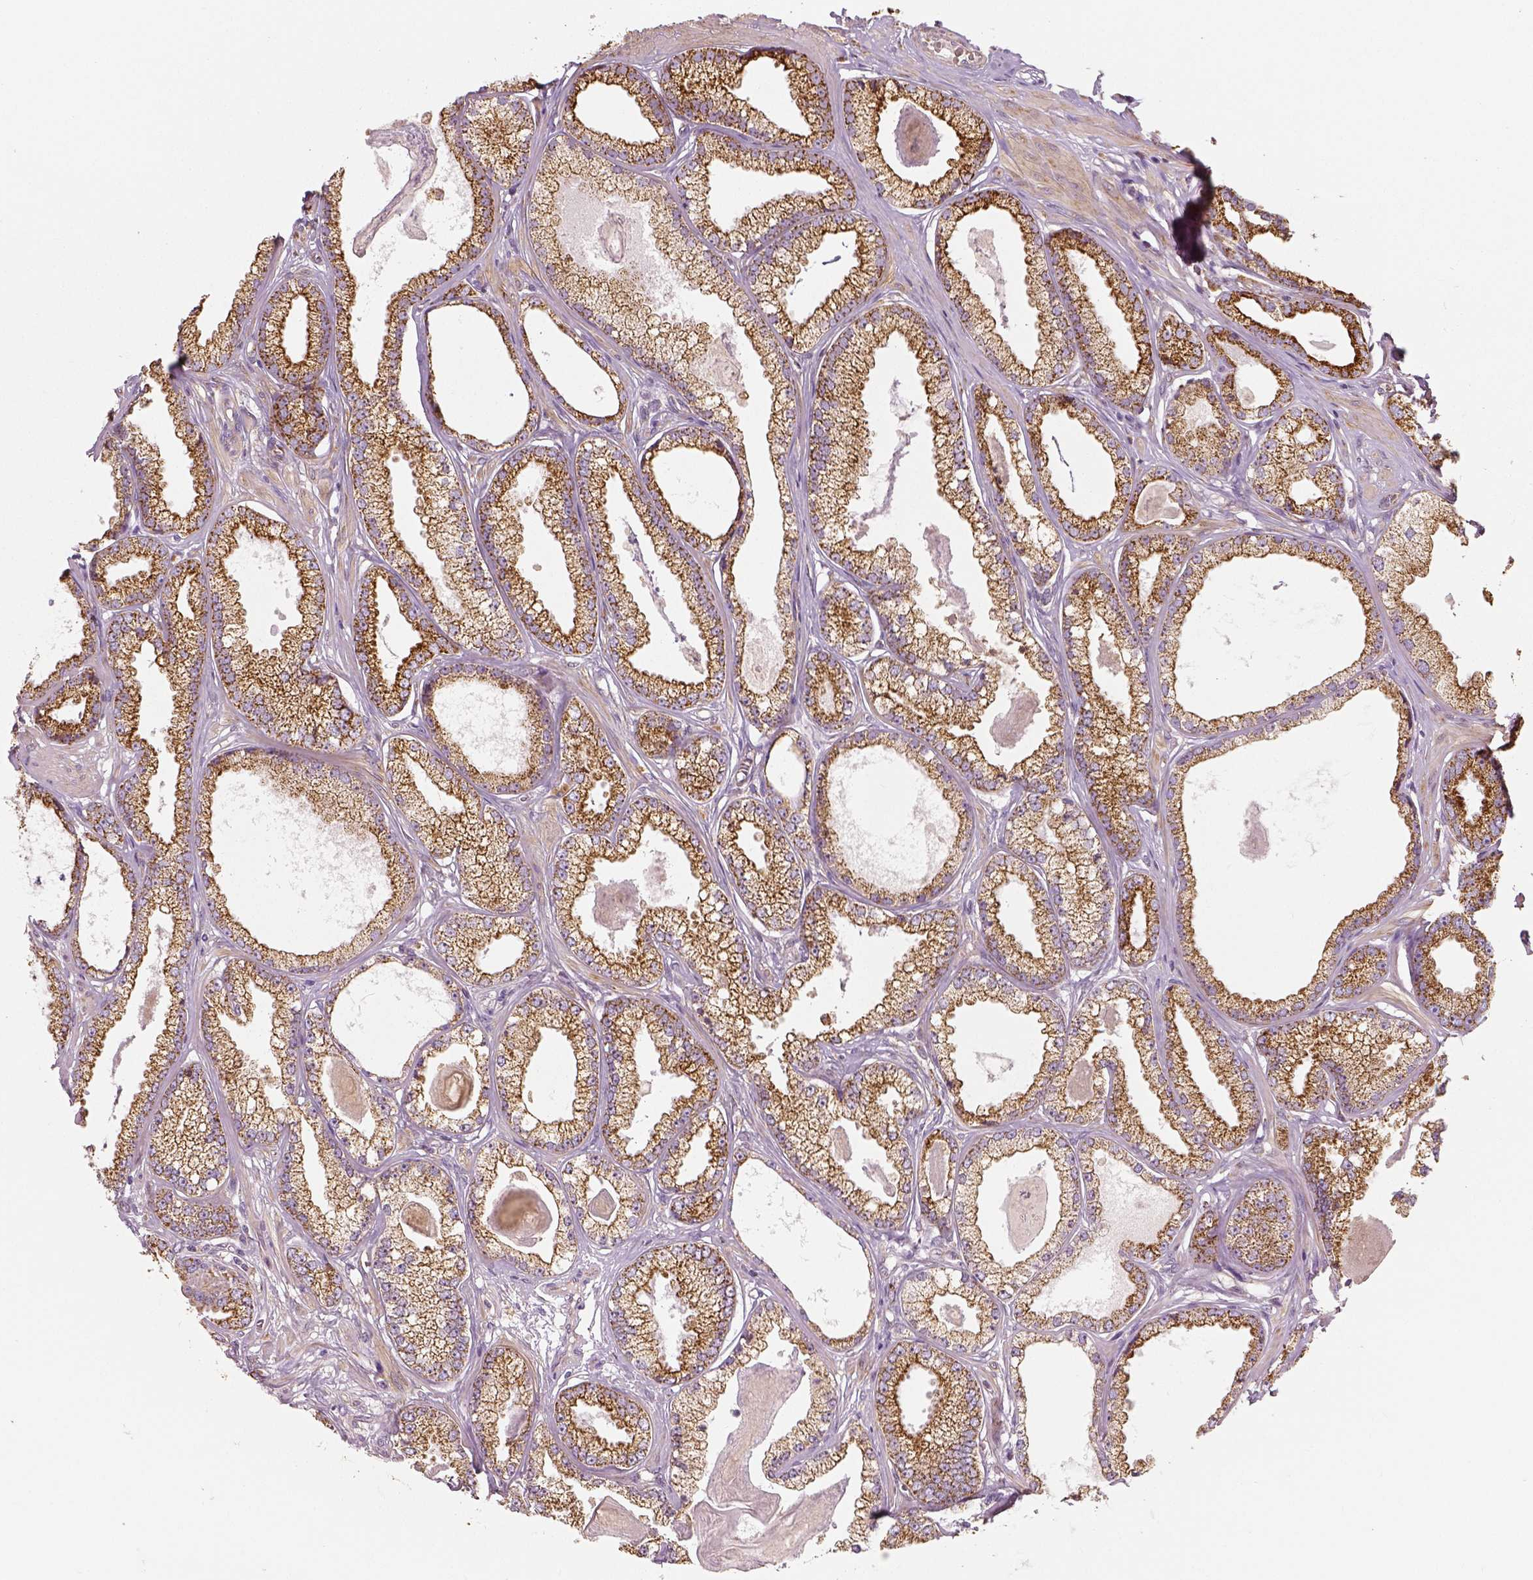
{"staining": {"intensity": "moderate", "quantity": ">75%", "location": "cytoplasmic/membranous"}, "tissue": "prostate cancer", "cell_type": "Tumor cells", "image_type": "cancer", "snomed": [{"axis": "morphology", "description": "Adenocarcinoma, Low grade"}, {"axis": "topography", "description": "Prostate"}], "caption": "Moderate cytoplasmic/membranous protein positivity is identified in approximately >75% of tumor cells in low-grade adenocarcinoma (prostate).", "gene": "PGAM5", "patient": {"sex": "male", "age": 64}}